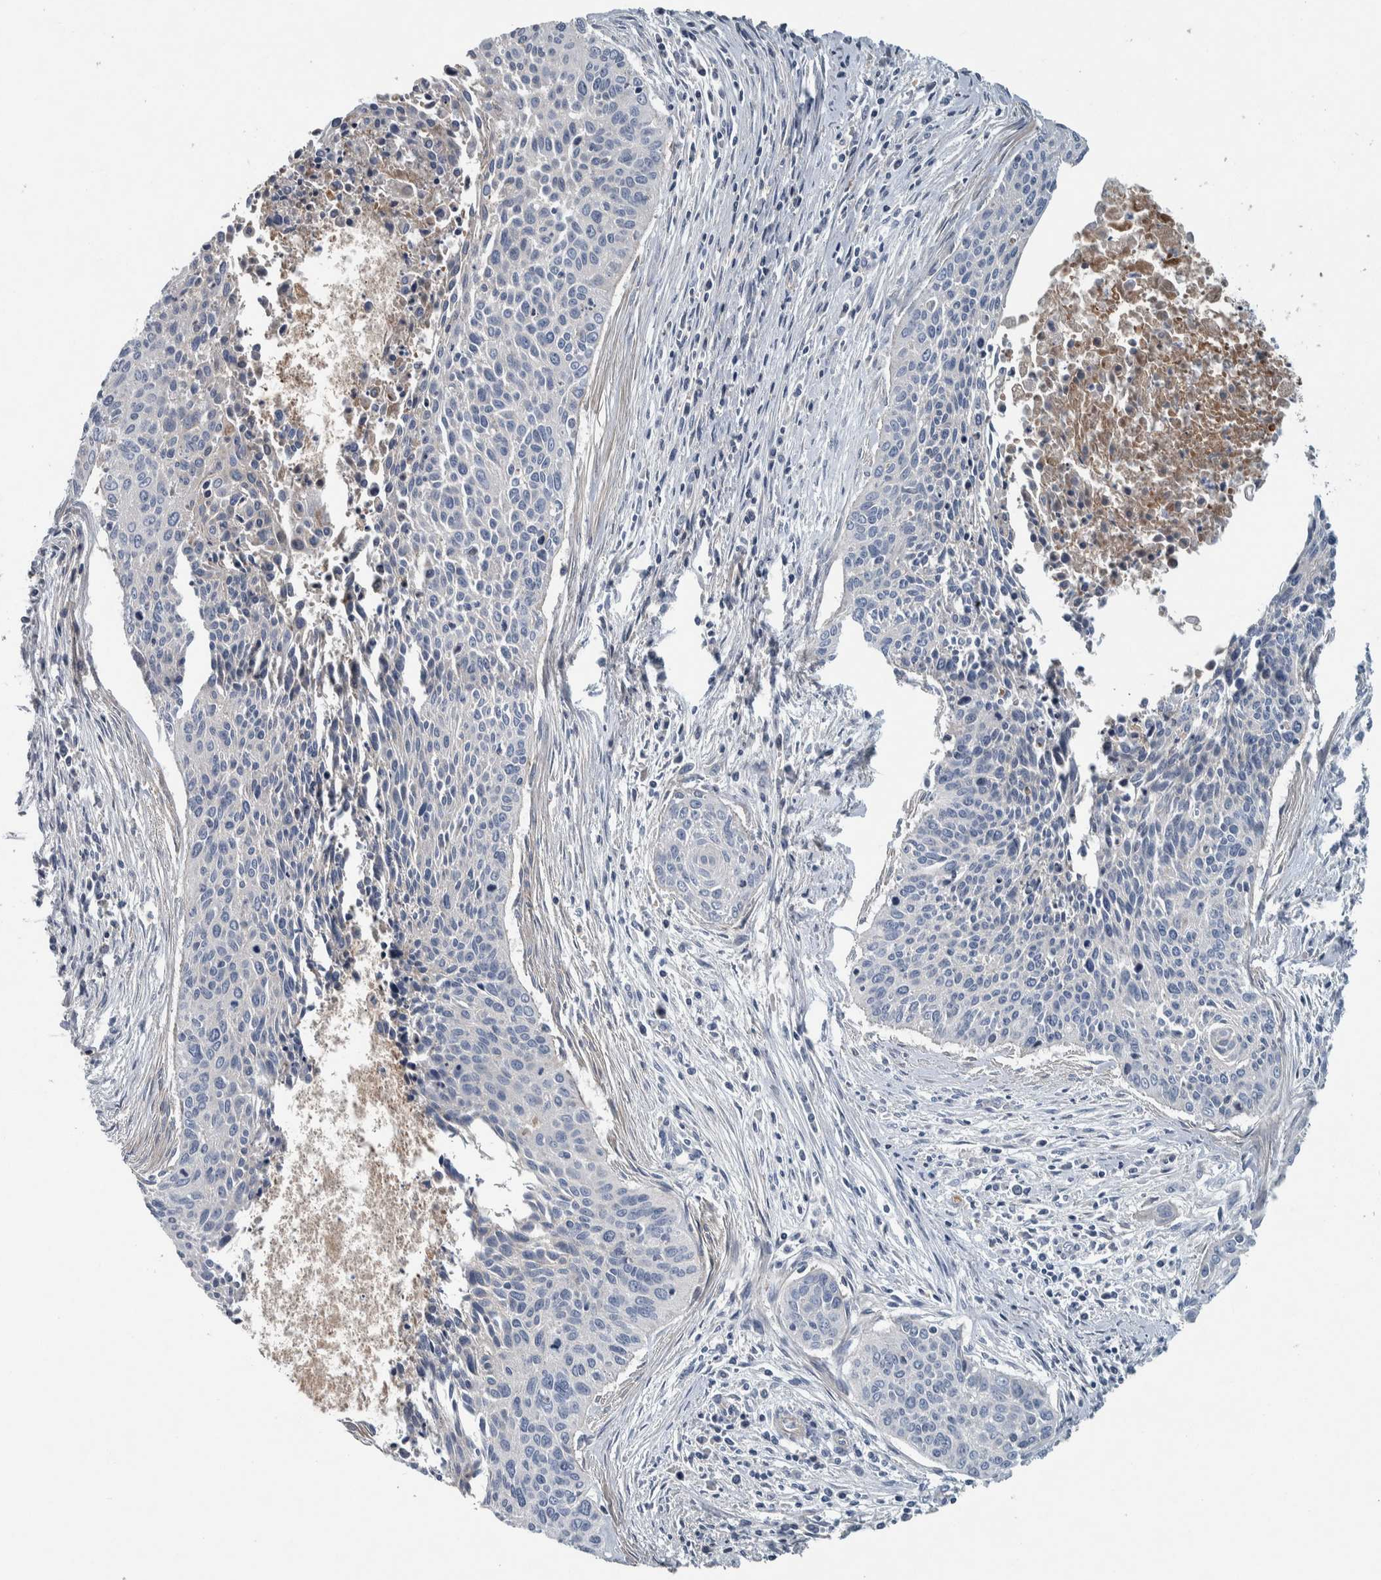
{"staining": {"intensity": "negative", "quantity": "none", "location": "none"}, "tissue": "cervical cancer", "cell_type": "Tumor cells", "image_type": "cancer", "snomed": [{"axis": "morphology", "description": "Squamous cell carcinoma, NOS"}, {"axis": "topography", "description": "Cervix"}], "caption": "An image of human cervical cancer is negative for staining in tumor cells.", "gene": "SERPINC1", "patient": {"sex": "female", "age": 55}}